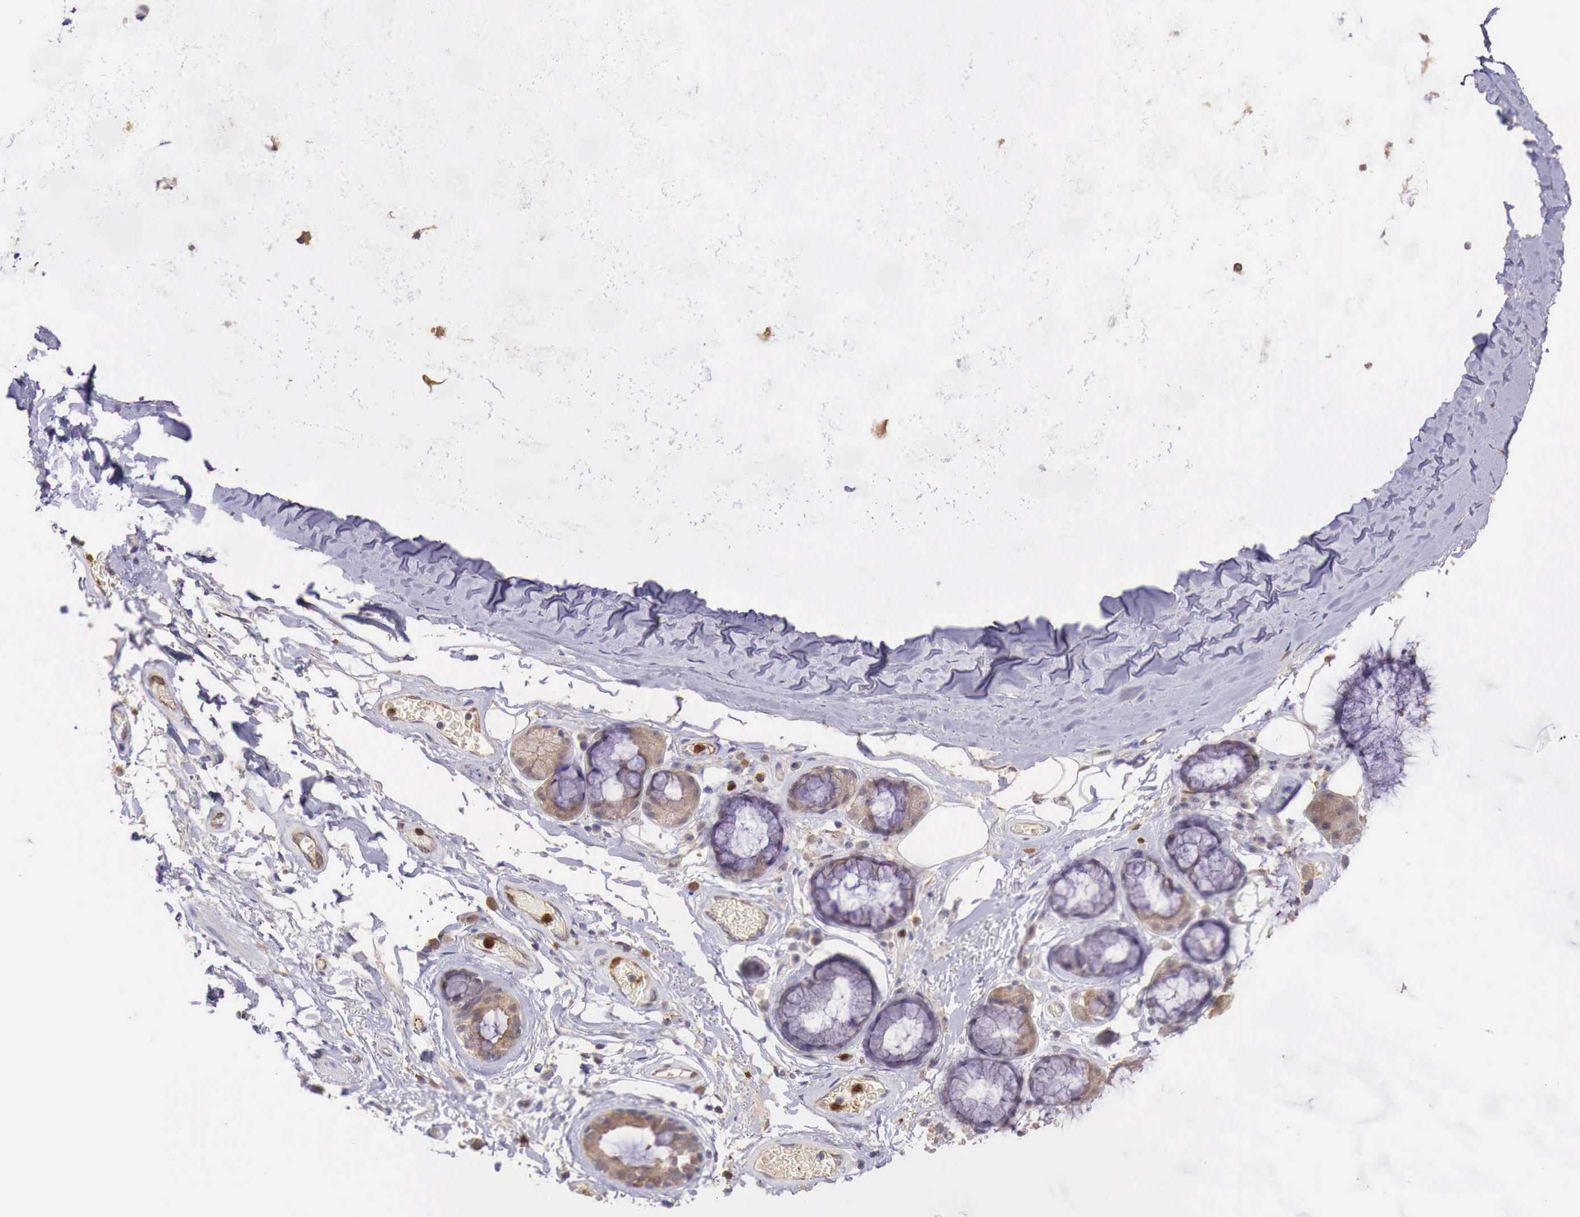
{"staining": {"intensity": "moderate", "quantity": ">75%", "location": "cytoplasmic/membranous"}, "tissue": "bronchus", "cell_type": "Respiratory epithelial cells", "image_type": "normal", "snomed": [{"axis": "morphology", "description": "Normal tissue, NOS"}, {"axis": "topography", "description": "Cartilage tissue"}], "caption": "IHC (DAB) staining of normal bronchus exhibits moderate cytoplasmic/membranous protein staining in about >75% of respiratory epithelial cells.", "gene": "GAB2", "patient": {"sex": "female", "age": 63}}